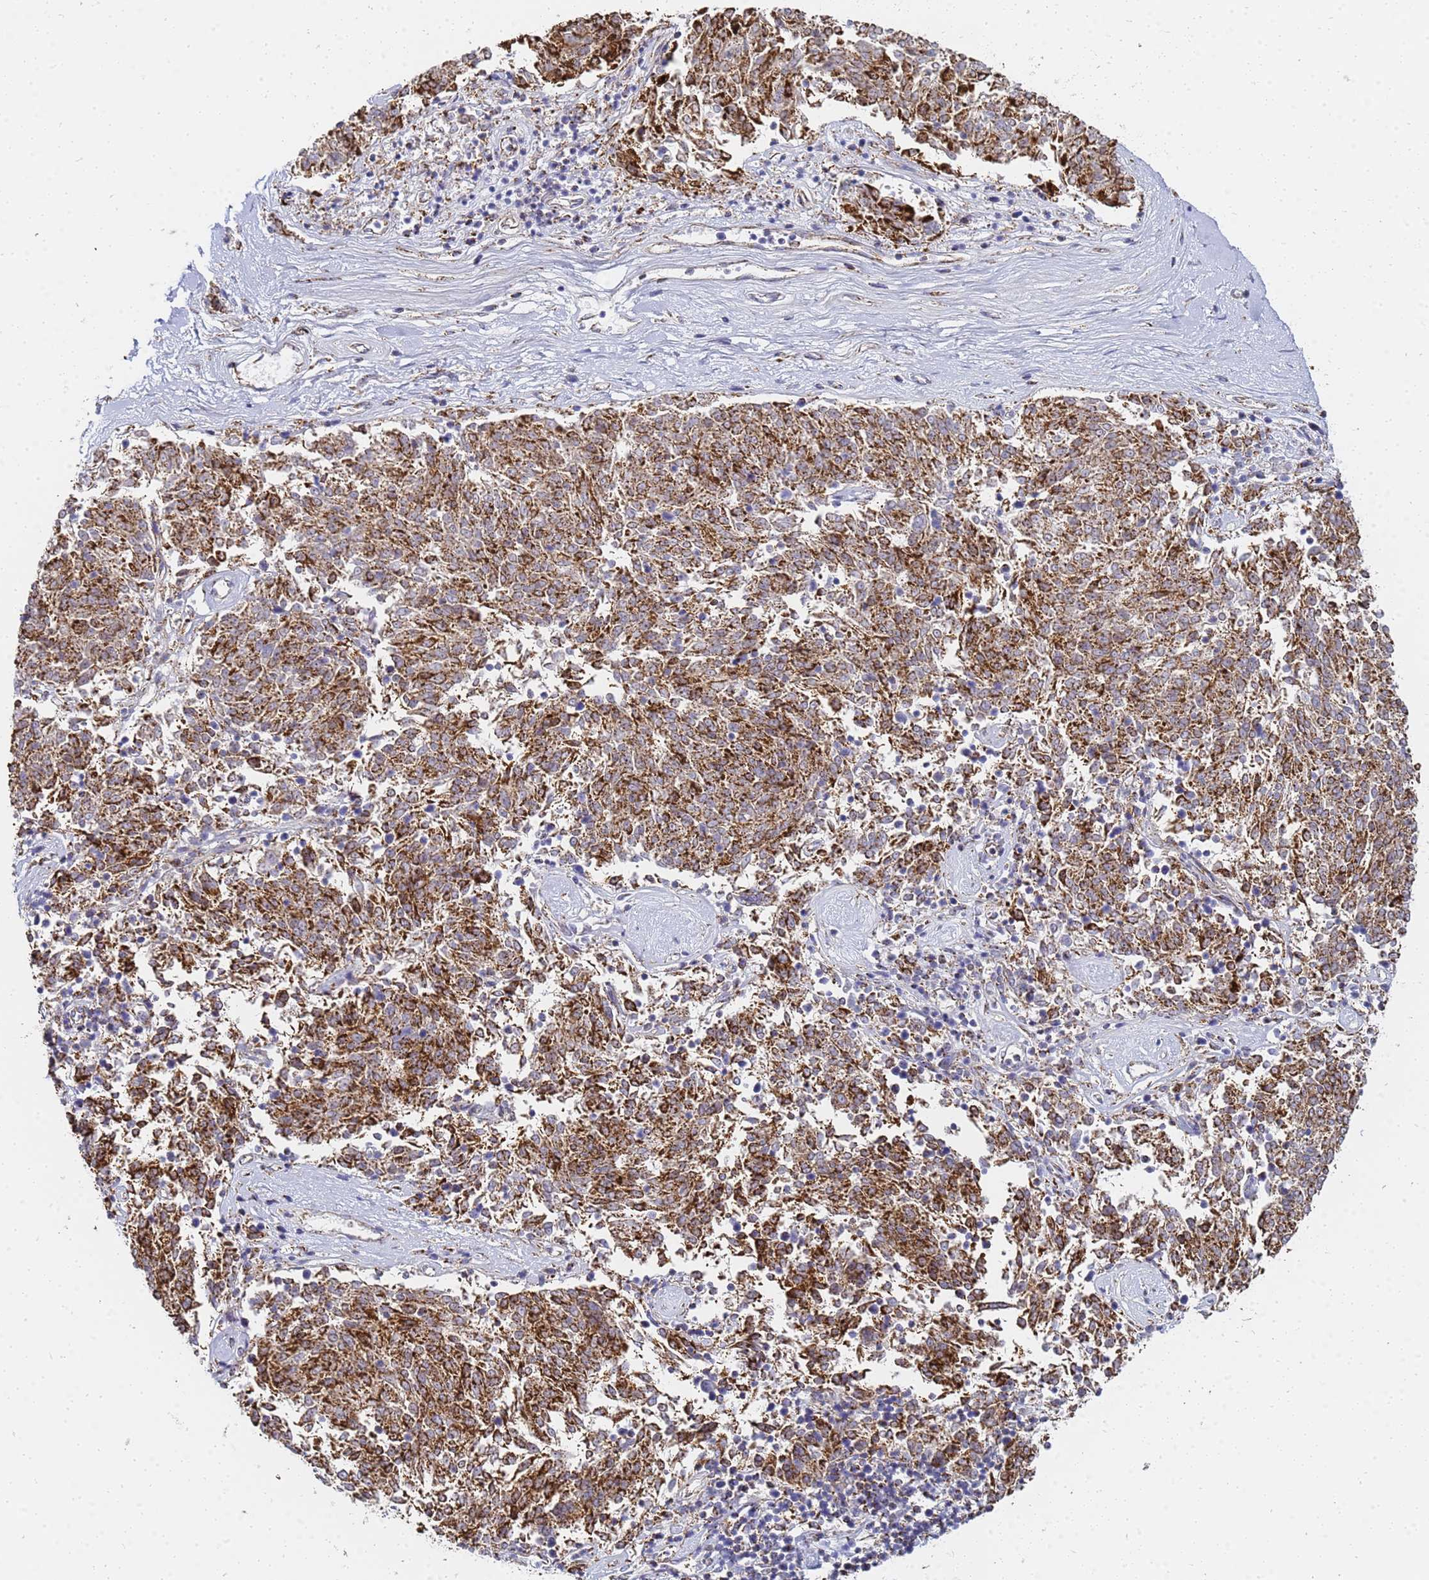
{"staining": {"intensity": "strong", "quantity": ">75%", "location": "cytoplasmic/membranous"}, "tissue": "melanoma", "cell_type": "Tumor cells", "image_type": "cancer", "snomed": [{"axis": "morphology", "description": "Malignant melanoma, NOS"}, {"axis": "topography", "description": "Skin"}], "caption": "The image reveals a brown stain indicating the presence of a protein in the cytoplasmic/membranous of tumor cells in melanoma.", "gene": "CNIH4", "patient": {"sex": "female", "age": 72}}